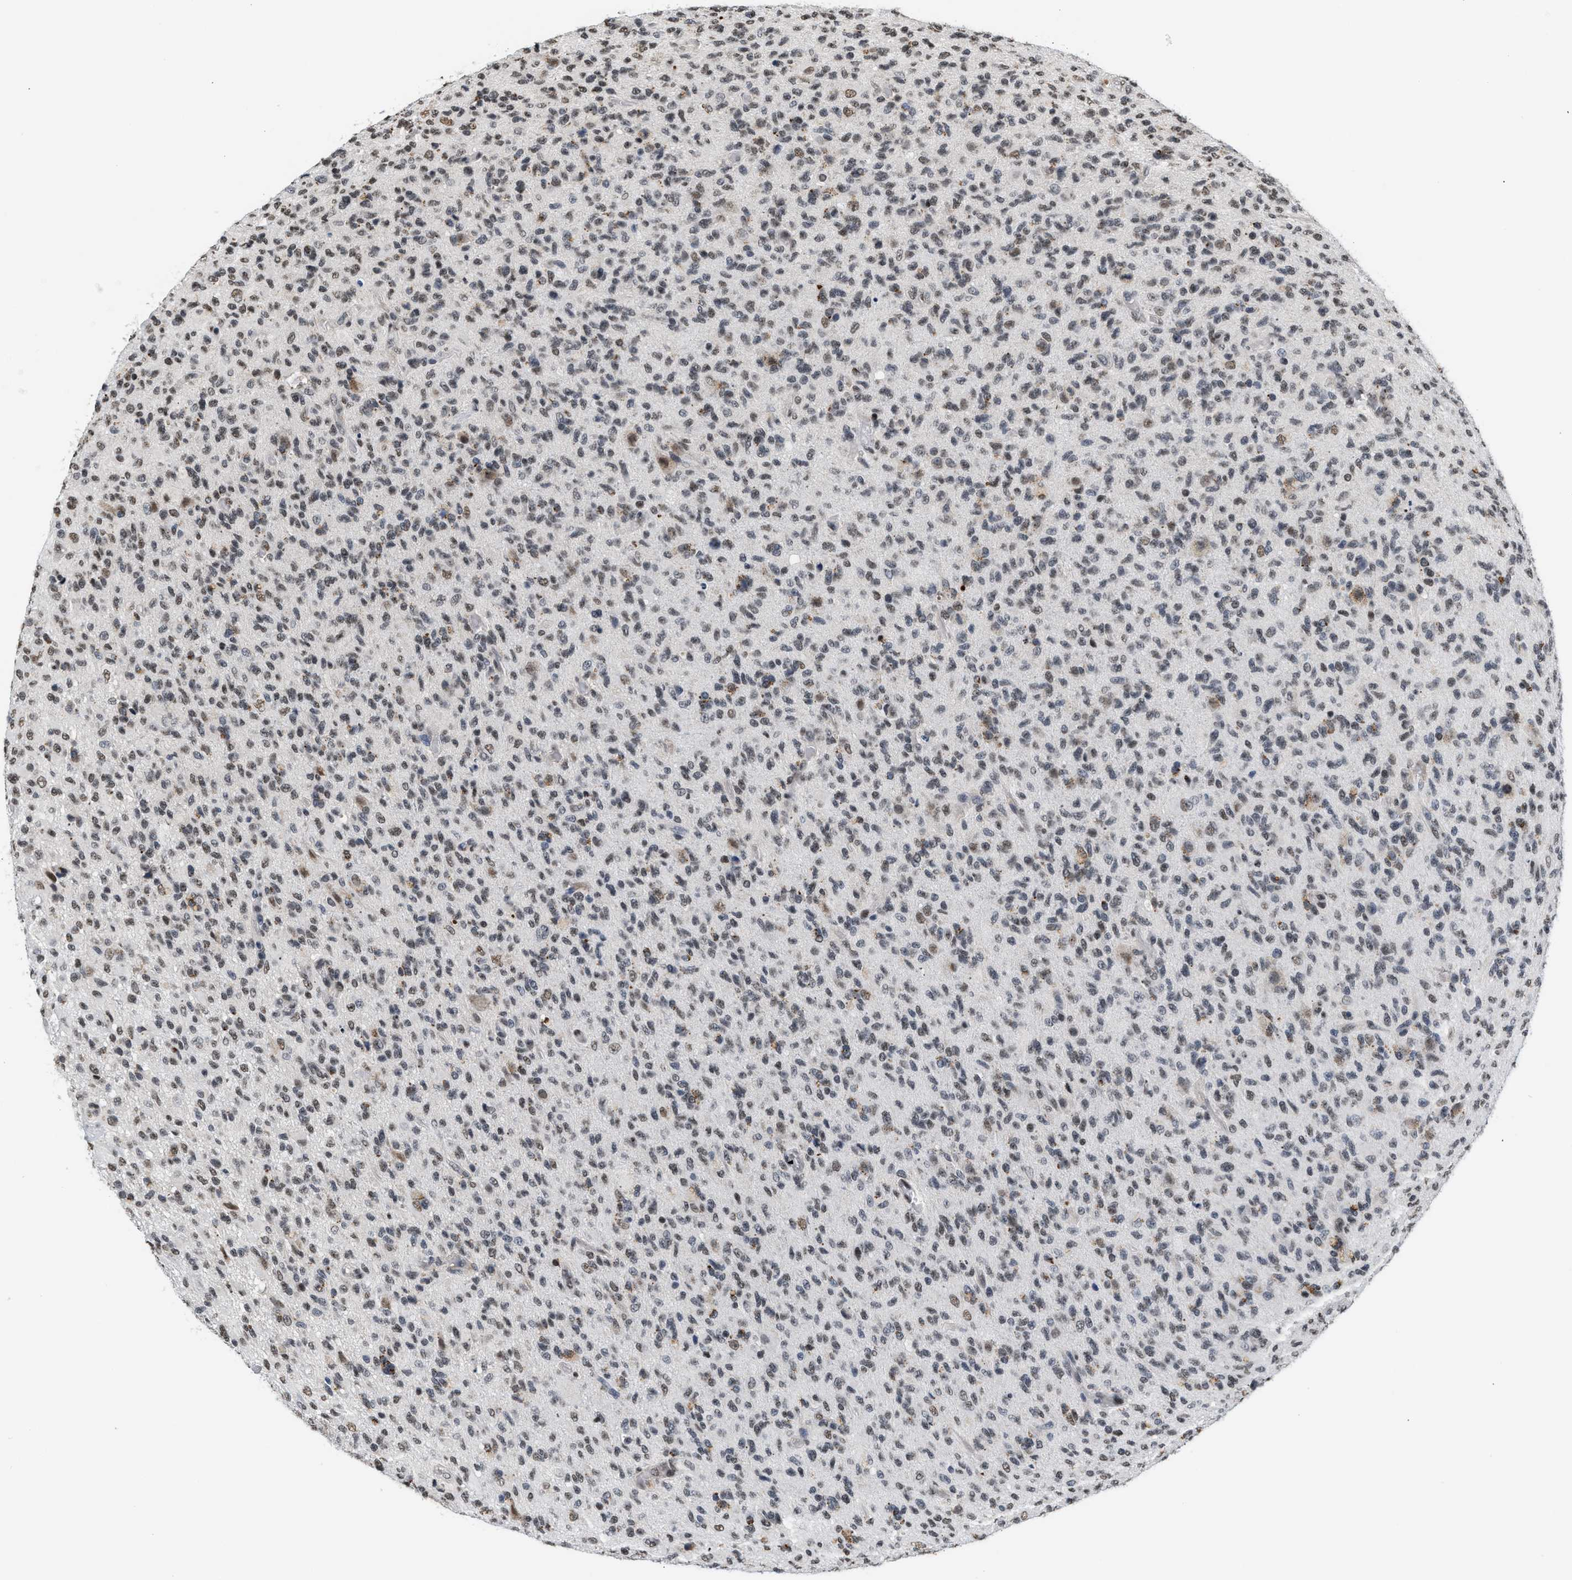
{"staining": {"intensity": "weak", "quantity": ">75%", "location": "nuclear"}, "tissue": "glioma", "cell_type": "Tumor cells", "image_type": "cancer", "snomed": [{"axis": "morphology", "description": "Glioma, malignant, High grade"}, {"axis": "topography", "description": "Brain"}], "caption": "High-grade glioma (malignant) stained for a protein (brown) exhibits weak nuclear positive staining in approximately >75% of tumor cells.", "gene": "RAF1", "patient": {"sex": "male", "age": 71}}